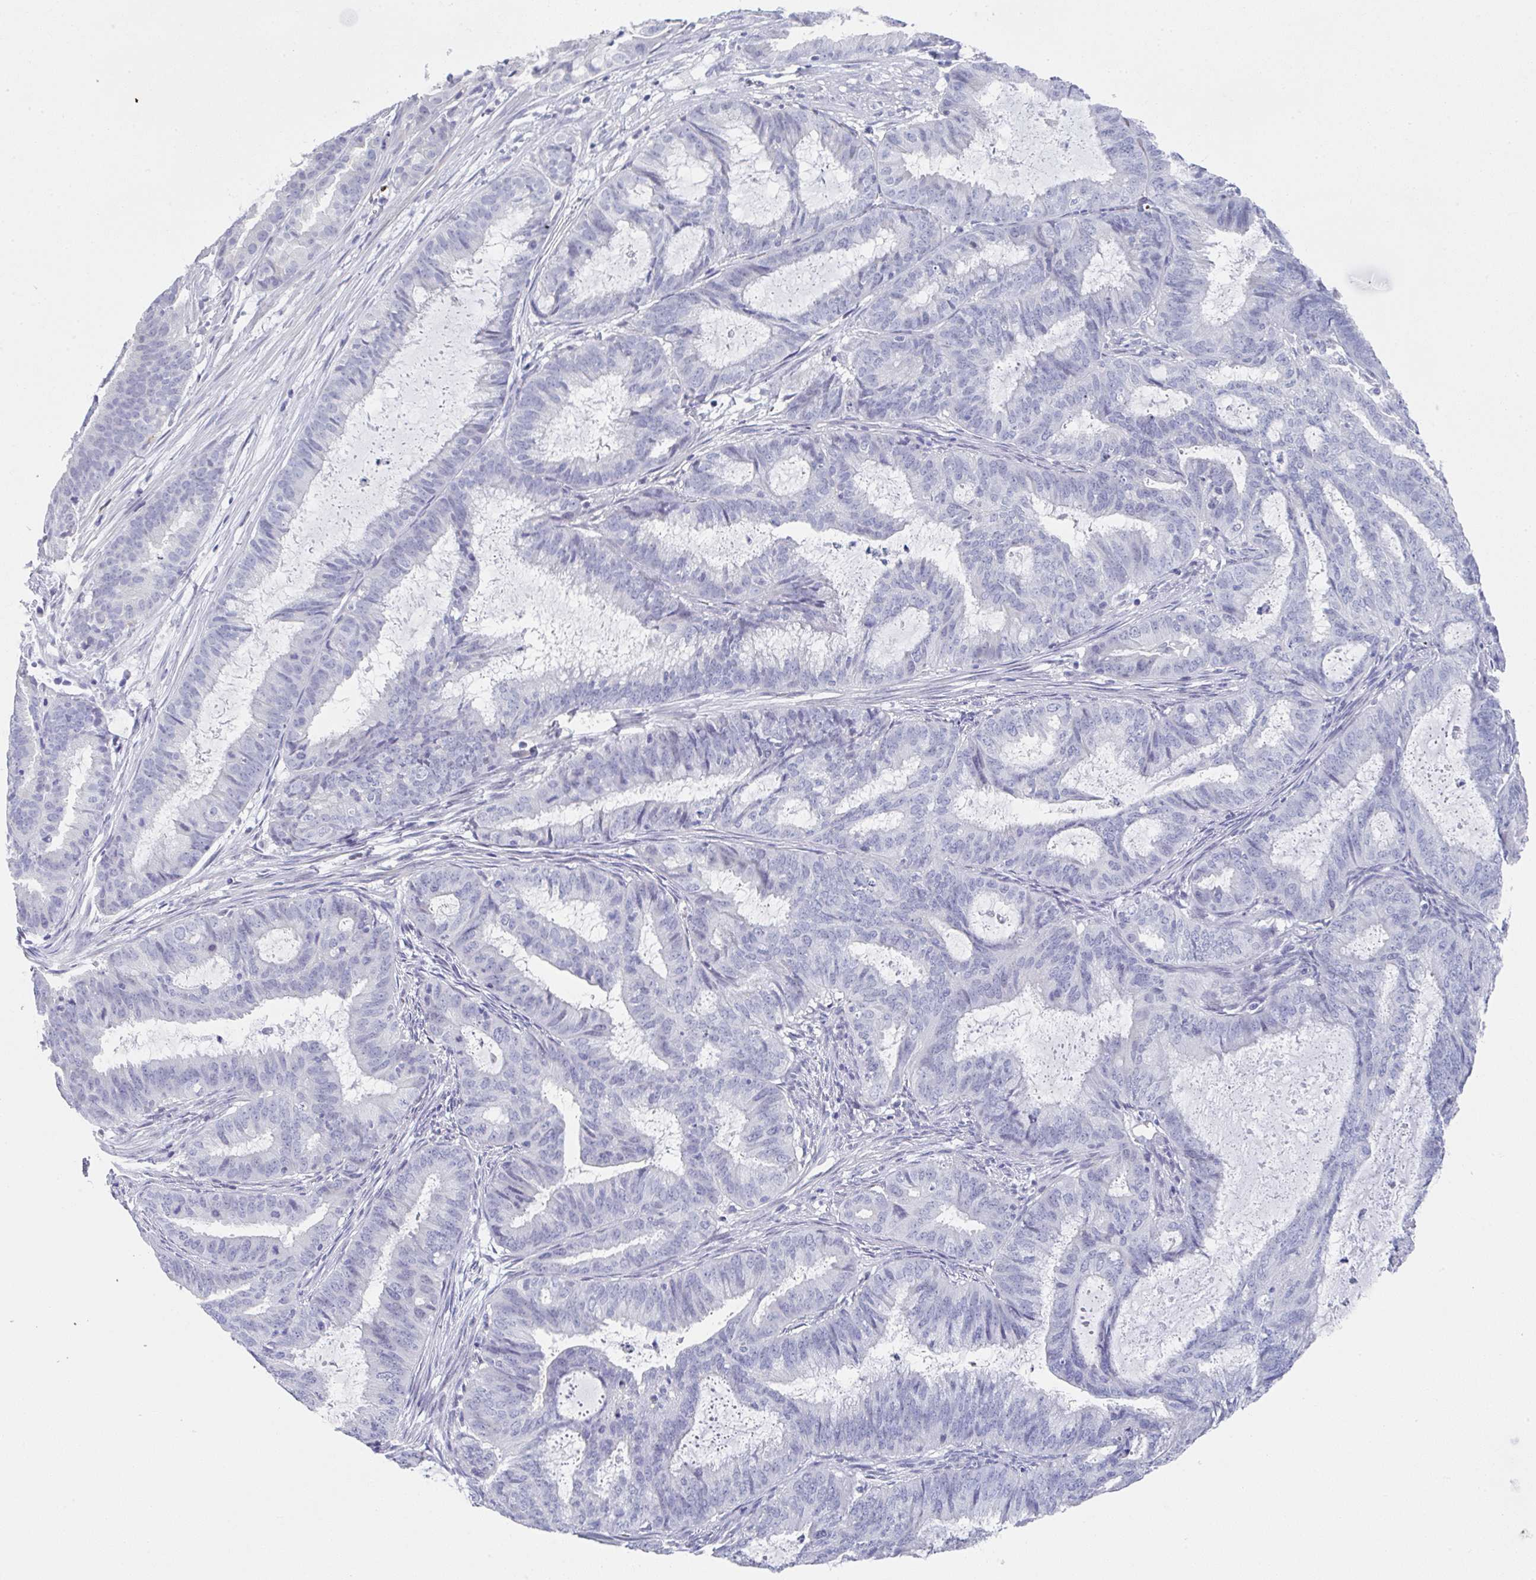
{"staining": {"intensity": "negative", "quantity": "none", "location": "none"}, "tissue": "endometrial cancer", "cell_type": "Tumor cells", "image_type": "cancer", "snomed": [{"axis": "morphology", "description": "Adenocarcinoma, NOS"}, {"axis": "topography", "description": "Endometrium"}], "caption": "High power microscopy photomicrograph of an immunohistochemistry histopathology image of endometrial cancer, revealing no significant positivity in tumor cells.", "gene": "TNFRSF8", "patient": {"sex": "female", "age": 51}}